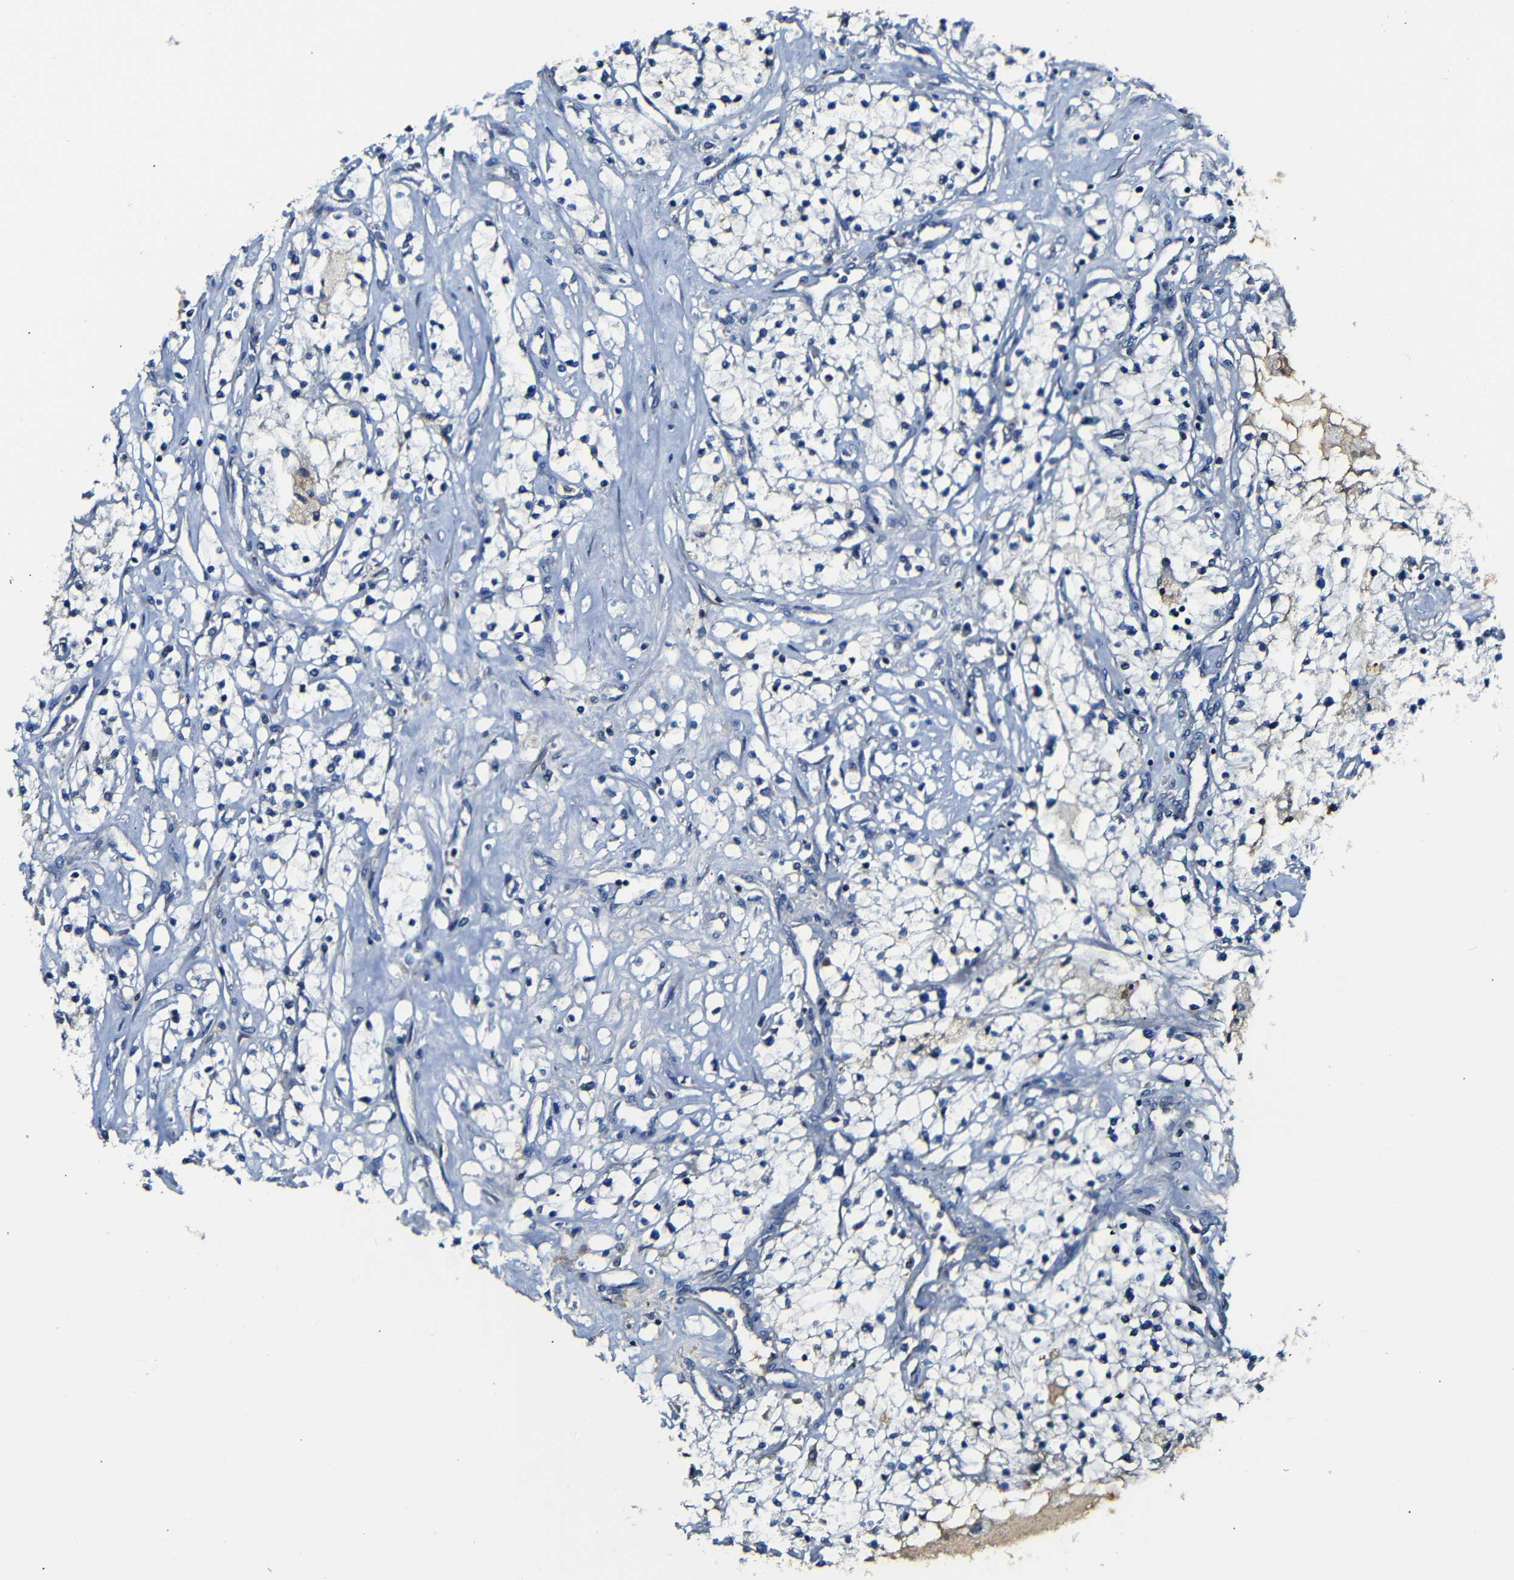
{"staining": {"intensity": "moderate", "quantity": "<25%", "location": "cytoplasmic/membranous"}, "tissue": "renal cancer", "cell_type": "Tumor cells", "image_type": "cancer", "snomed": [{"axis": "morphology", "description": "Adenocarcinoma, NOS"}, {"axis": "topography", "description": "Kidney"}], "caption": "Immunohistochemical staining of human renal adenocarcinoma reveals moderate cytoplasmic/membranous protein expression in about <25% of tumor cells.", "gene": "AFDN", "patient": {"sex": "male", "age": 68}}